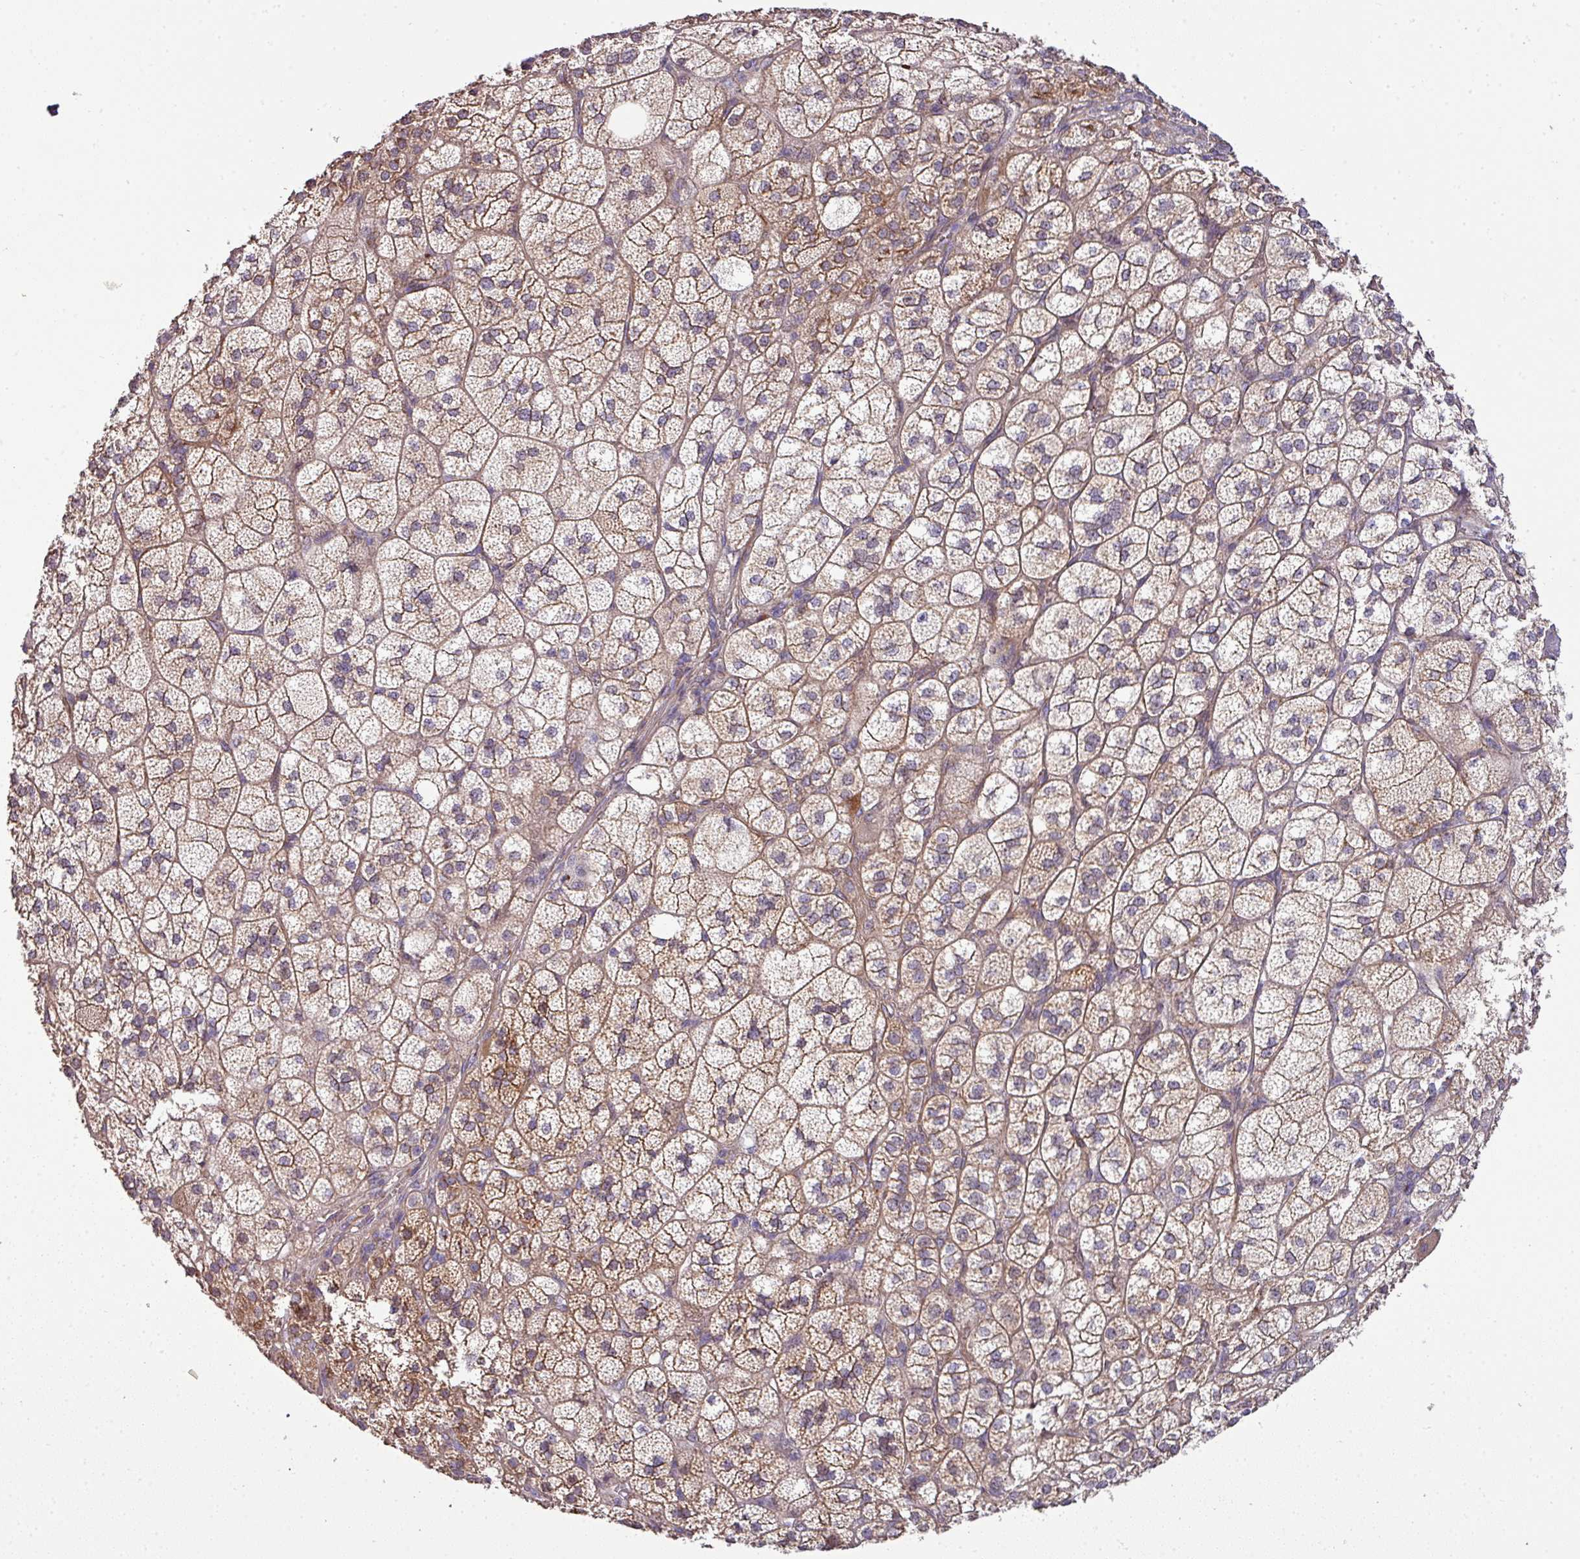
{"staining": {"intensity": "strong", "quantity": ">75%", "location": "cytoplasmic/membranous"}, "tissue": "adrenal gland", "cell_type": "Glandular cells", "image_type": "normal", "snomed": [{"axis": "morphology", "description": "Normal tissue, NOS"}, {"axis": "topography", "description": "Adrenal gland"}], "caption": "Immunohistochemical staining of unremarkable adrenal gland reveals strong cytoplasmic/membranous protein staining in about >75% of glandular cells.", "gene": "TIMMDC1", "patient": {"sex": "female", "age": 60}}